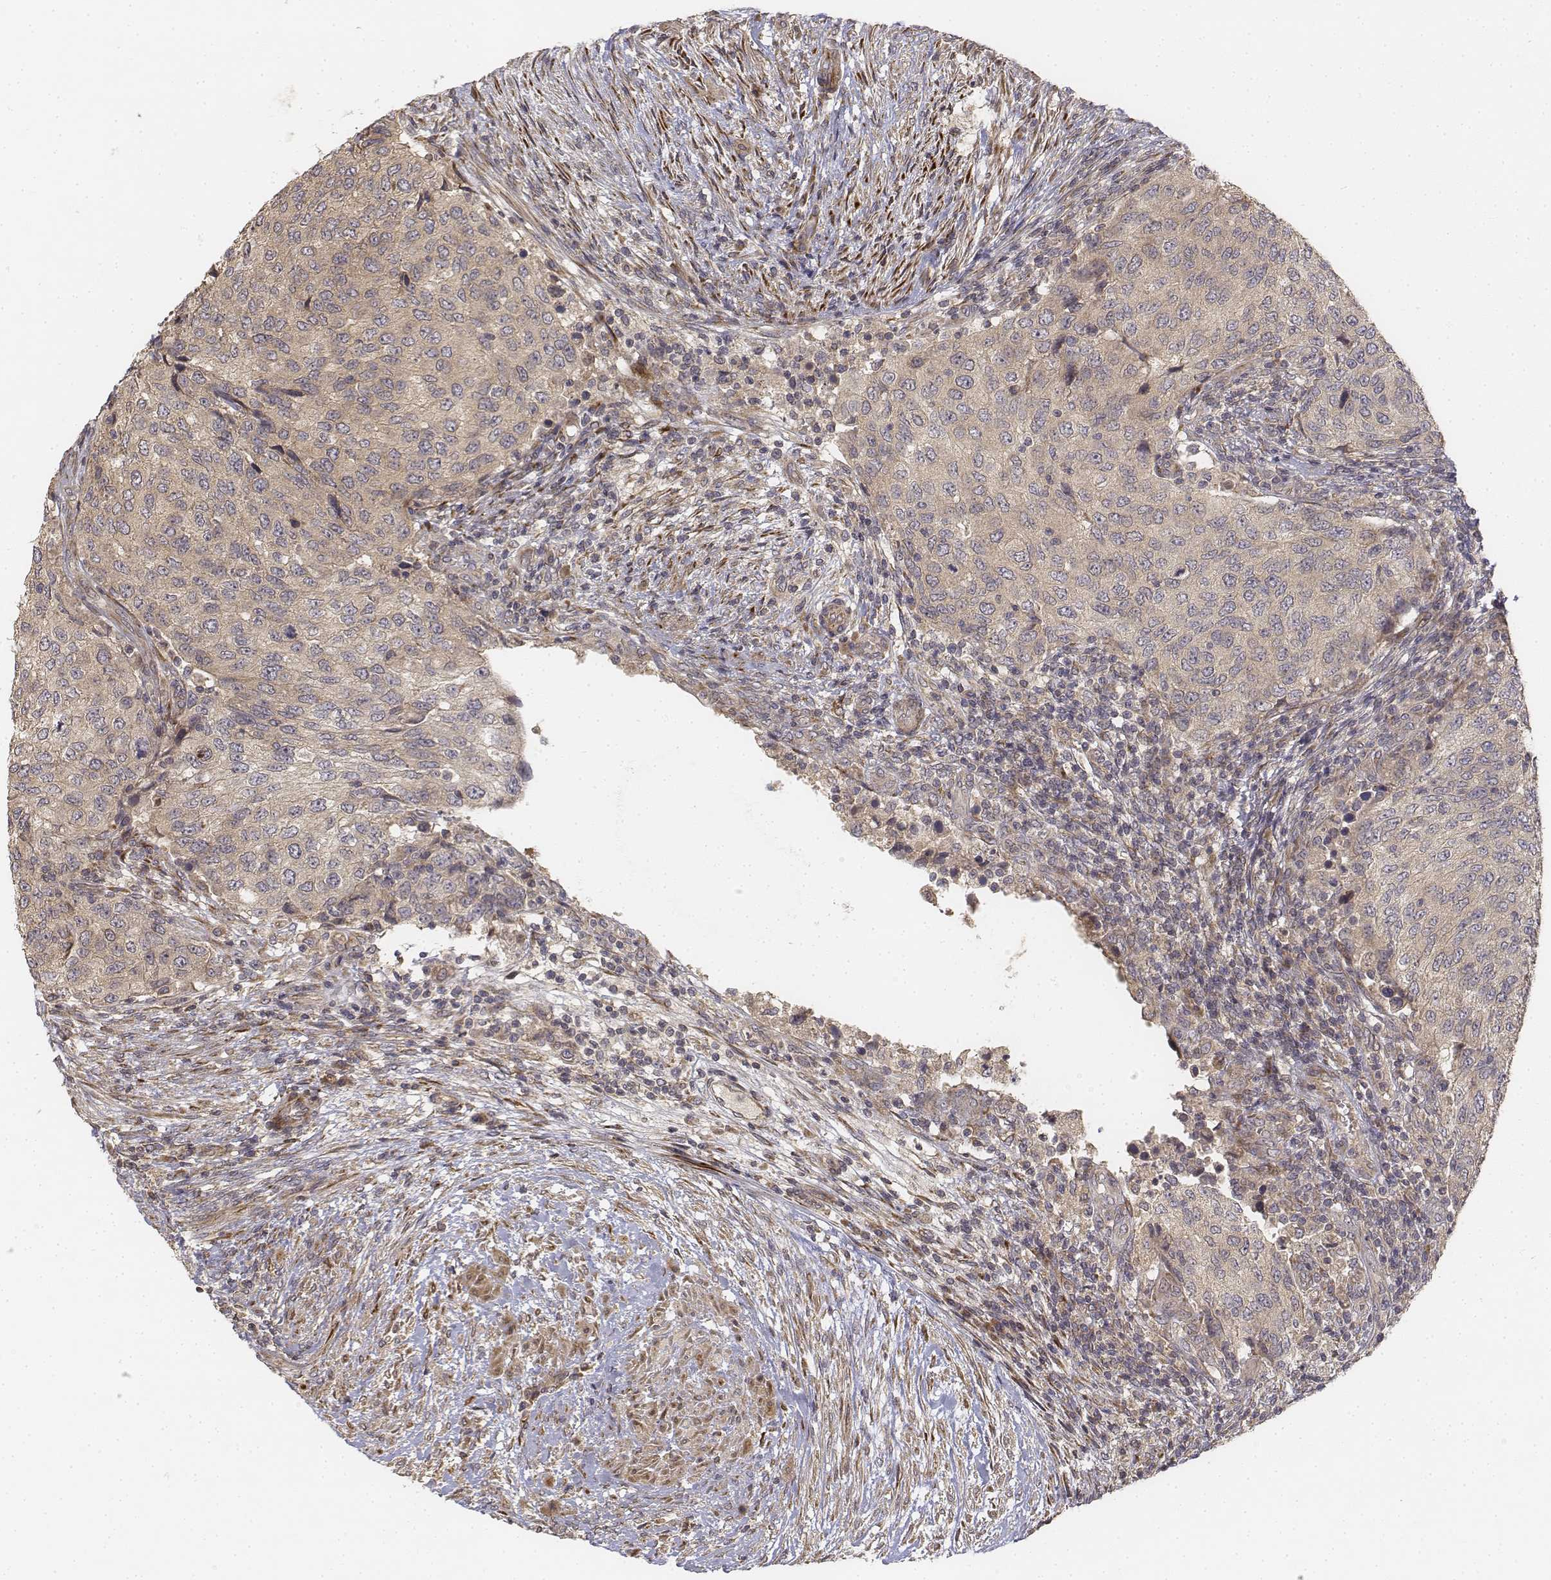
{"staining": {"intensity": "weak", "quantity": "25%-75%", "location": "cytoplasmic/membranous"}, "tissue": "urothelial cancer", "cell_type": "Tumor cells", "image_type": "cancer", "snomed": [{"axis": "morphology", "description": "Urothelial carcinoma, High grade"}, {"axis": "topography", "description": "Urinary bladder"}], "caption": "A brown stain highlights weak cytoplasmic/membranous staining of a protein in urothelial cancer tumor cells. (DAB (3,3'-diaminobenzidine) IHC, brown staining for protein, blue staining for nuclei).", "gene": "FBXO21", "patient": {"sex": "female", "age": 78}}